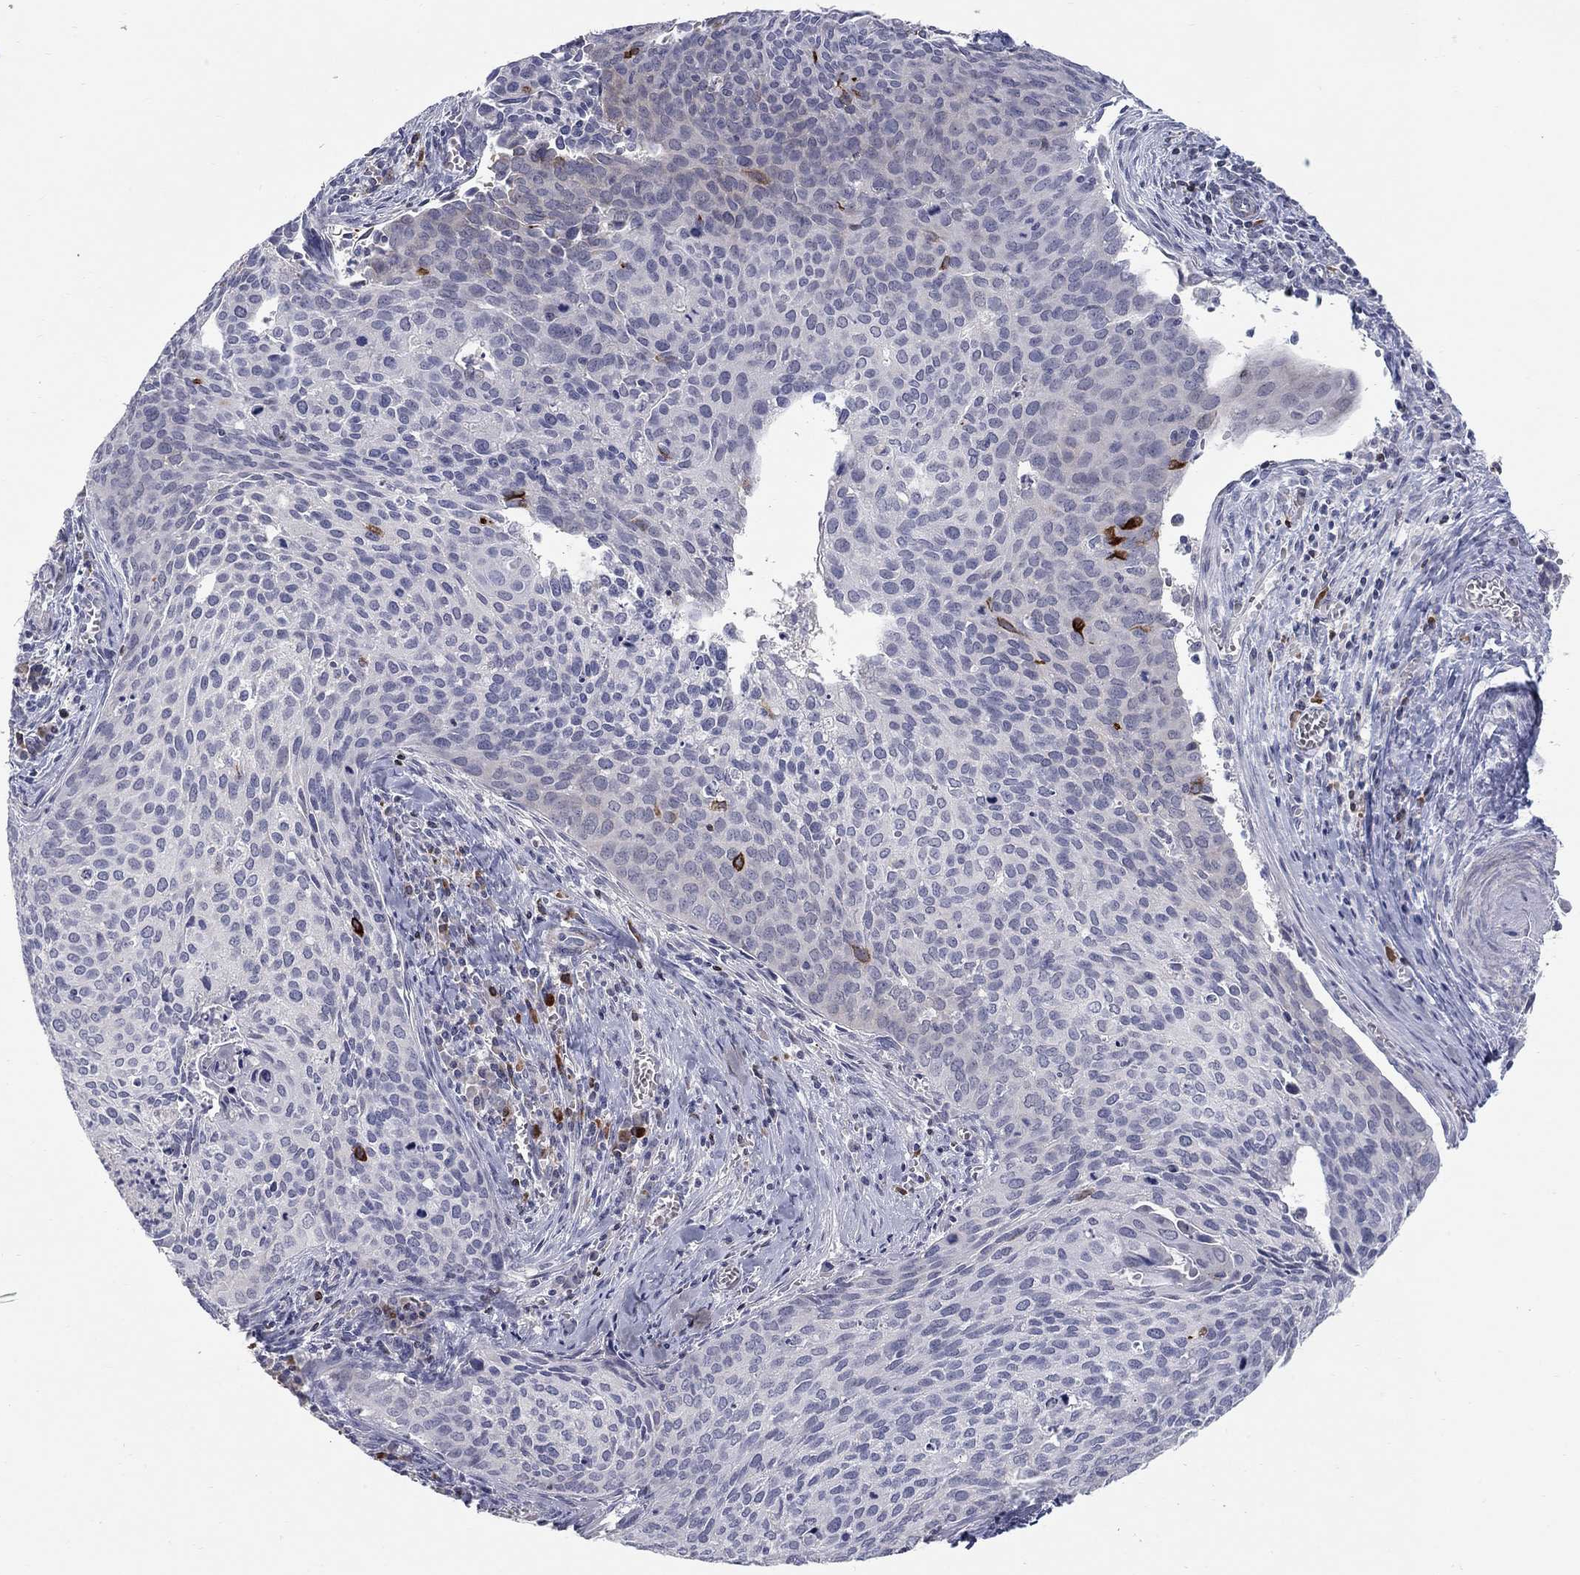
{"staining": {"intensity": "negative", "quantity": "none", "location": "none"}, "tissue": "cervical cancer", "cell_type": "Tumor cells", "image_type": "cancer", "snomed": [{"axis": "morphology", "description": "Squamous cell carcinoma, NOS"}, {"axis": "topography", "description": "Cervix"}], "caption": "This is a micrograph of immunohistochemistry staining of cervical cancer, which shows no staining in tumor cells.", "gene": "NTRK2", "patient": {"sex": "female", "age": 29}}